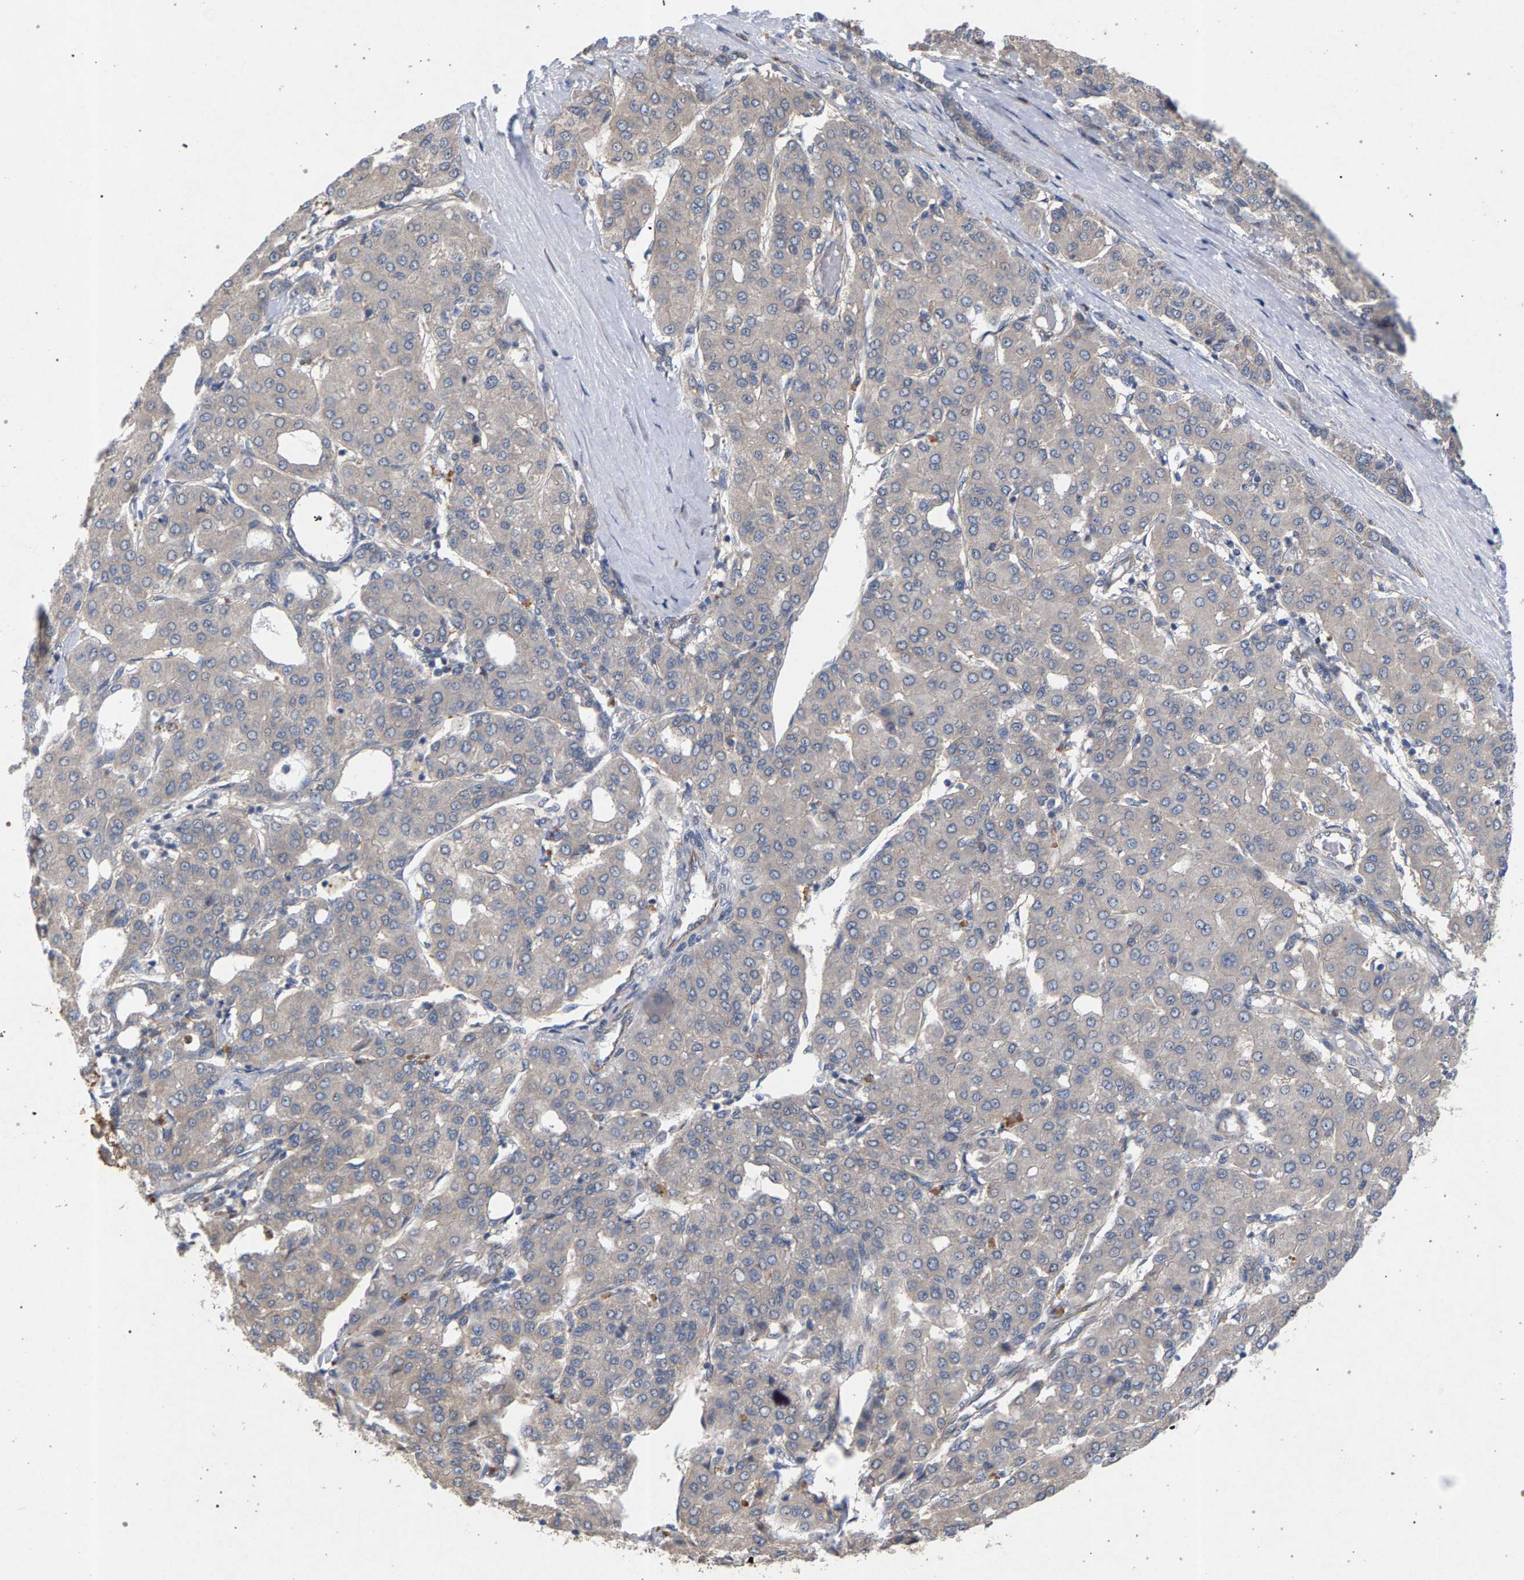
{"staining": {"intensity": "weak", "quantity": "25%-75%", "location": "cytoplasmic/membranous"}, "tissue": "liver cancer", "cell_type": "Tumor cells", "image_type": "cancer", "snomed": [{"axis": "morphology", "description": "Carcinoma, Hepatocellular, NOS"}, {"axis": "topography", "description": "Liver"}], "caption": "Immunohistochemical staining of hepatocellular carcinoma (liver) shows low levels of weak cytoplasmic/membranous protein staining in about 25%-75% of tumor cells.", "gene": "MAMDC2", "patient": {"sex": "male", "age": 65}}